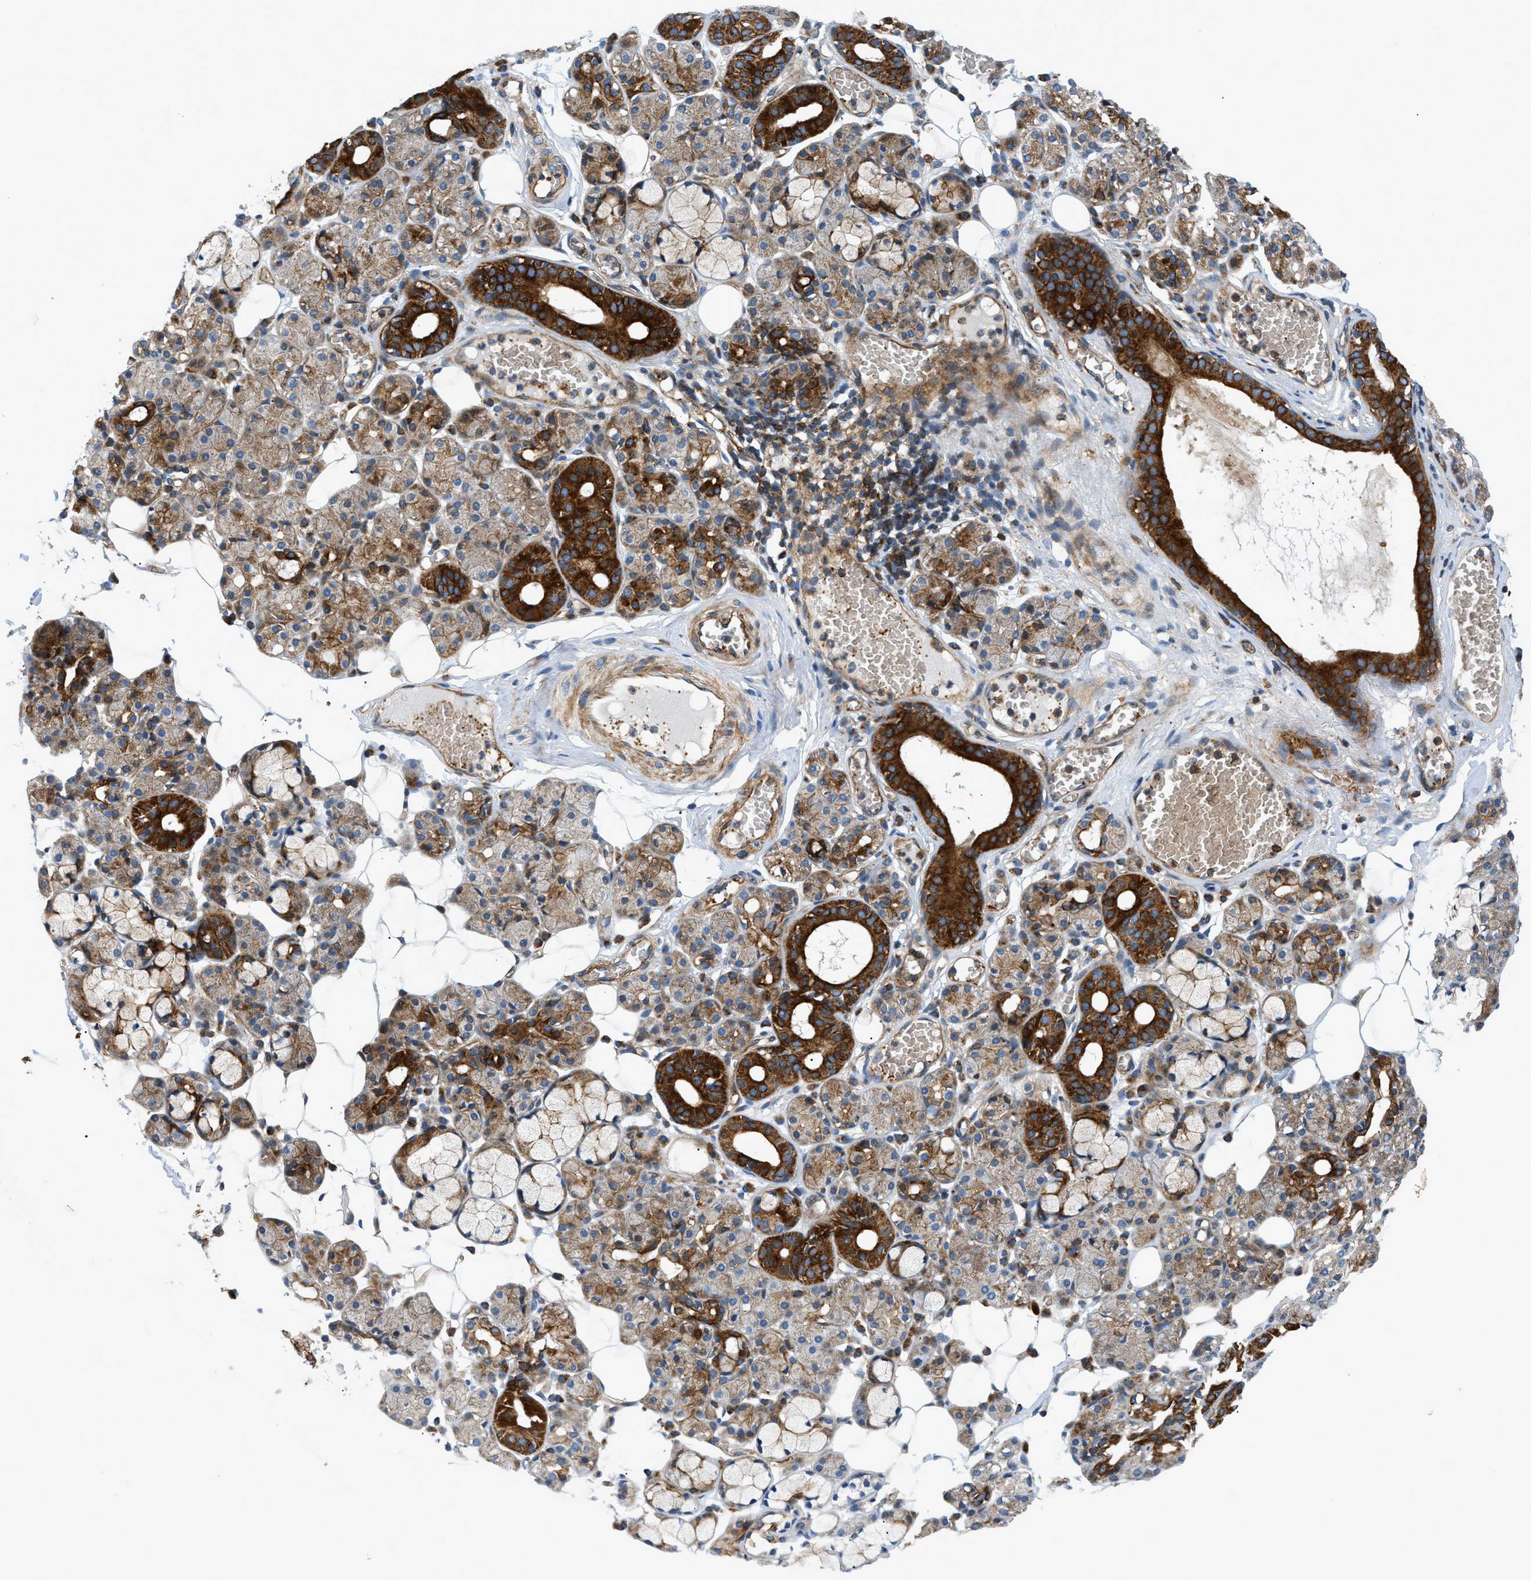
{"staining": {"intensity": "strong", "quantity": "25%-75%", "location": "cytoplasmic/membranous"}, "tissue": "salivary gland", "cell_type": "Glandular cells", "image_type": "normal", "snomed": [{"axis": "morphology", "description": "Normal tissue, NOS"}, {"axis": "topography", "description": "Salivary gland"}], "caption": "Salivary gland stained for a protein displays strong cytoplasmic/membranous positivity in glandular cells. The protein is stained brown, and the nuclei are stained in blue (DAB (3,3'-diaminobenzidine) IHC with brightfield microscopy, high magnification).", "gene": "DHODH", "patient": {"sex": "male", "age": 63}}